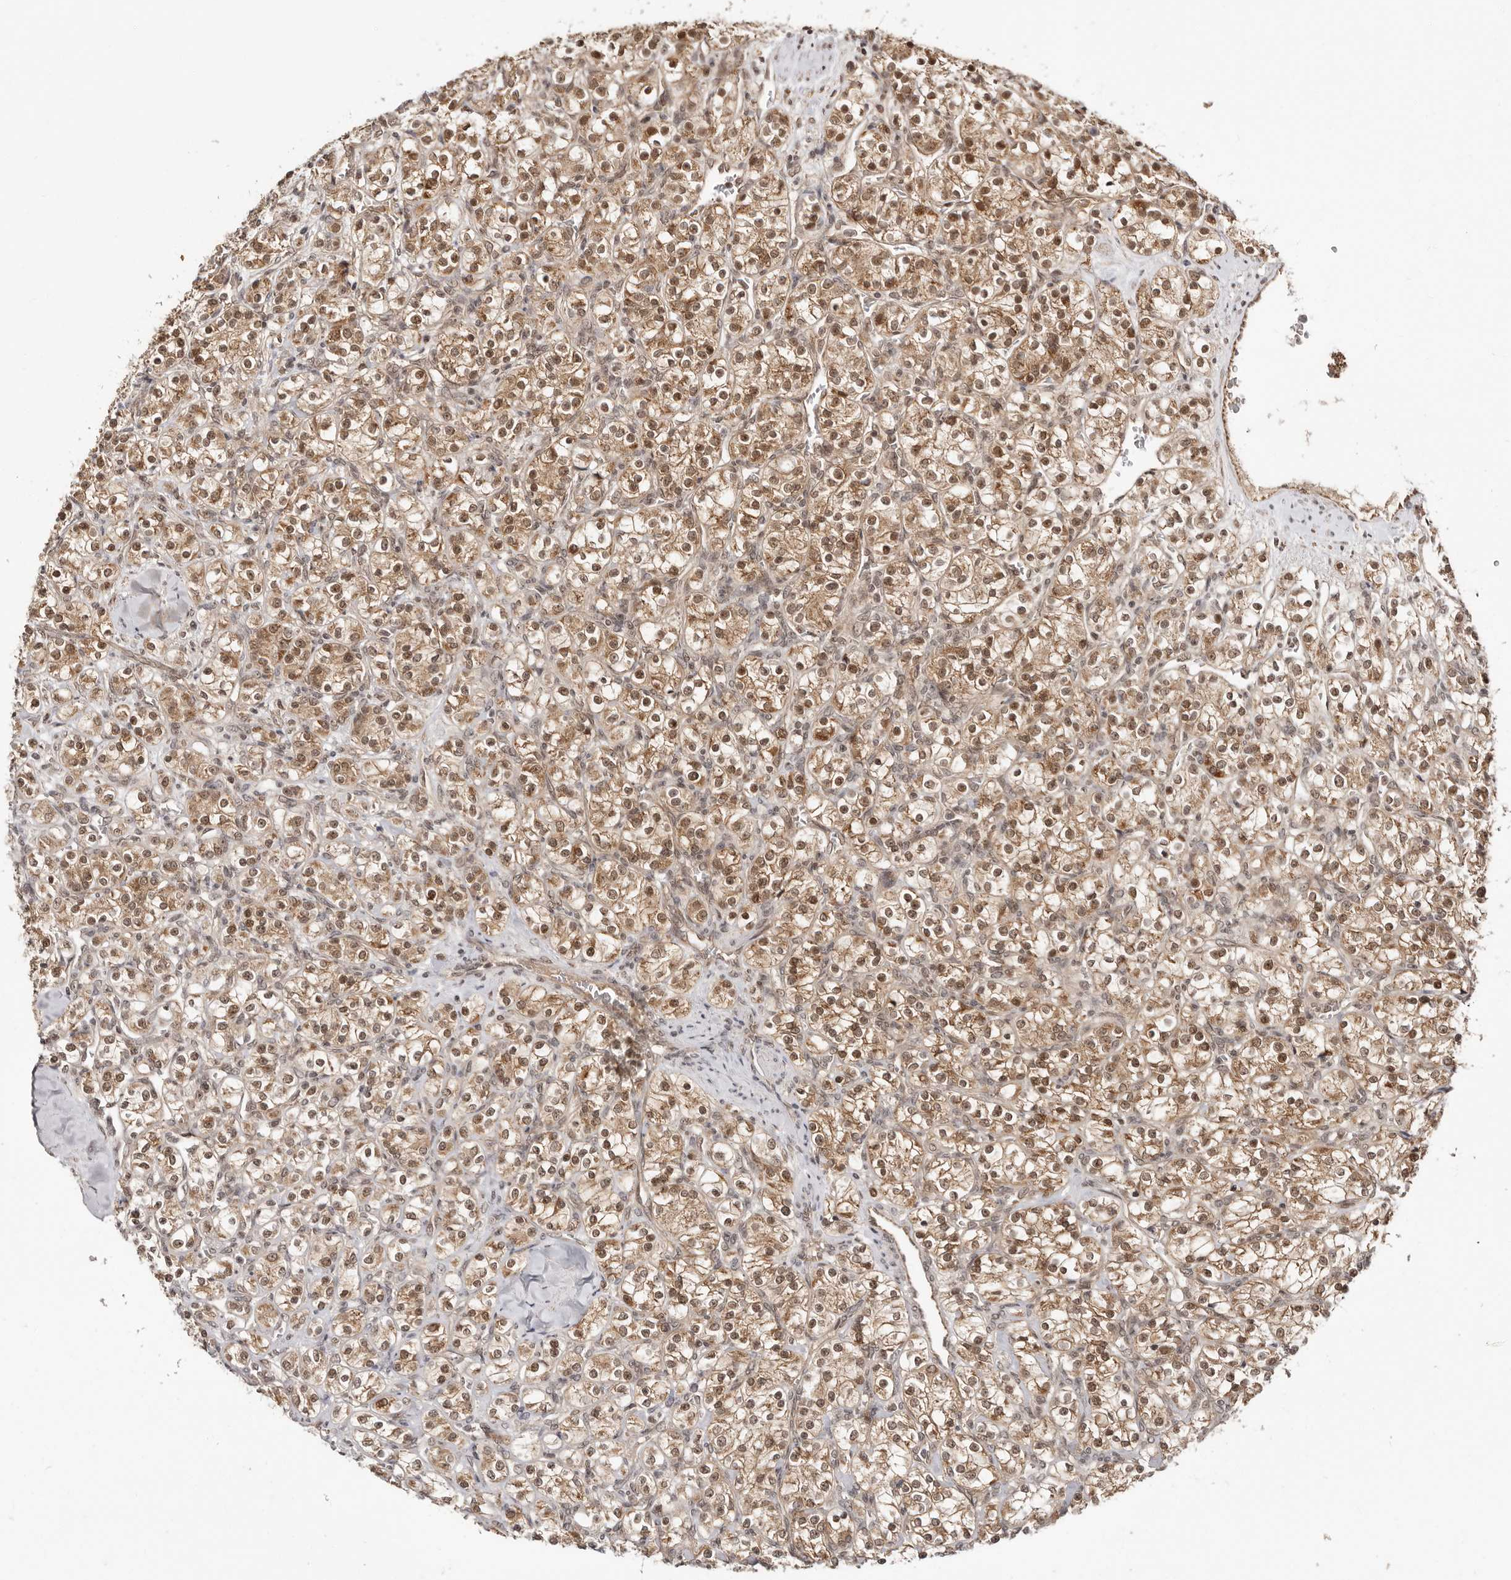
{"staining": {"intensity": "moderate", "quantity": ">75%", "location": "cytoplasmic/membranous,nuclear"}, "tissue": "renal cancer", "cell_type": "Tumor cells", "image_type": "cancer", "snomed": [{"axis": "morphology", "description": "Adenocarcinoma, NOS"}, {"axis": "topography", "description": "Kidney"}], "caption": "Immunohistochemistry (IHC) image of neoplastic tissue: human renal cancer (adenocarcinoma) stained using immunohistochemistry reveals medium levels of moderate protein expression localized specifically in the cytoplasmic/membranous and nuclear of tumor cells, appearing as a cytoplasmic/membranous and nuclear brown color.", "gene": "MED8", "patient": {"sex": "male", "age": 77}}